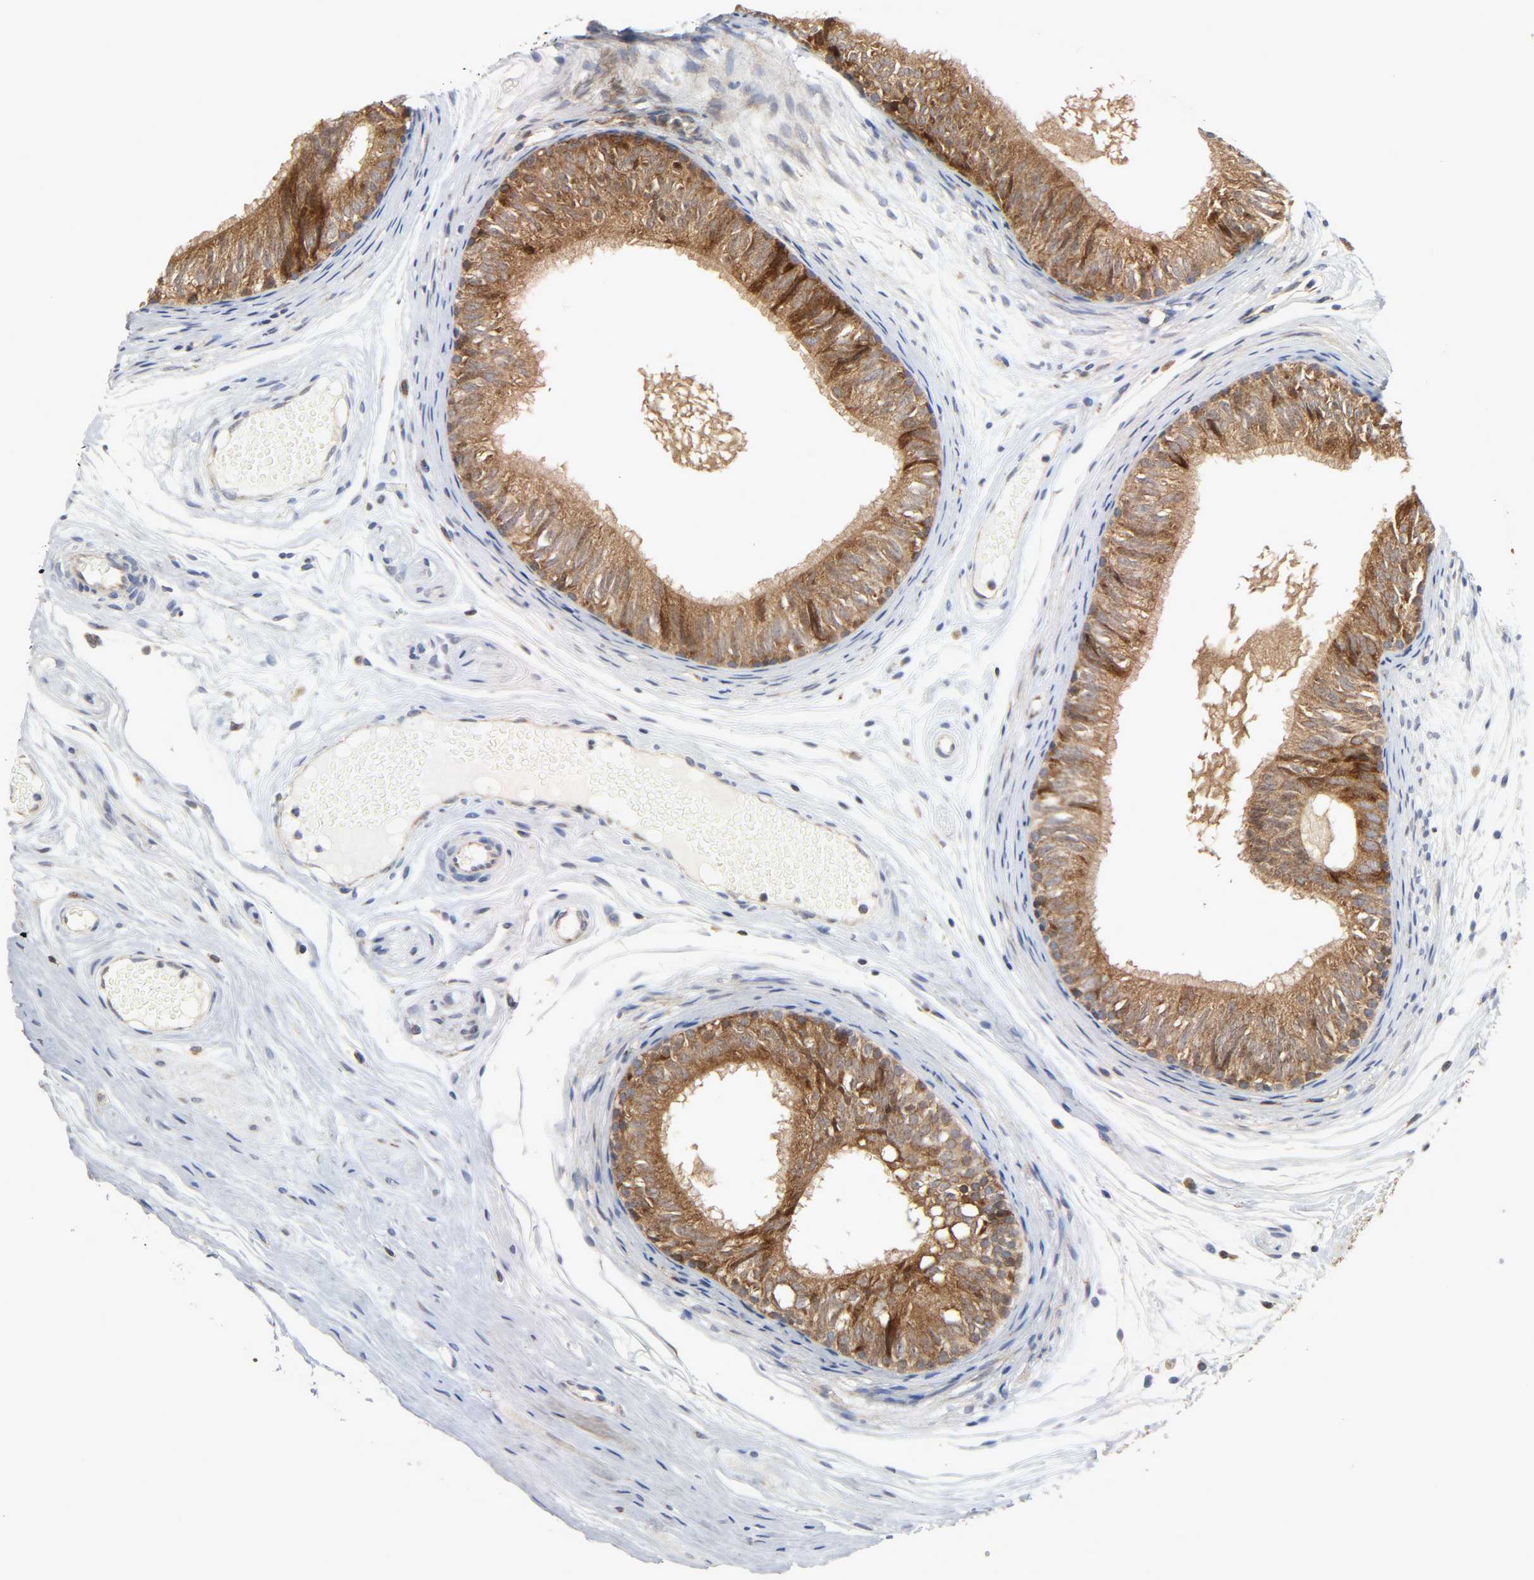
{"staining": {"intensity": "moderate", "quantity": ">75%", "location": "cytoplasmic/membranous"}, "tissue": "epididymis", "cell_type": "Glandular cells", "image_type": "normal", "snomed": [{"axis": "morphology", "description": "Normal tissue, NOS"}, {"axis": "morphology", "description": "Atrophy, NOS"}, {"axis": "topography", "description": "Testis"}, {"axis": "topography", "description": "Epididymis"}], "caption": "Glandular cells demonstrate medium levels of moderate cytoplasmic/membranous staining in approximately >75% of cells in benign human epididymis. The protein is shown in brown color, while the nuclei are stained blue.", "gene": "BAX", "patient": {"sex": "male", "age": 18}}